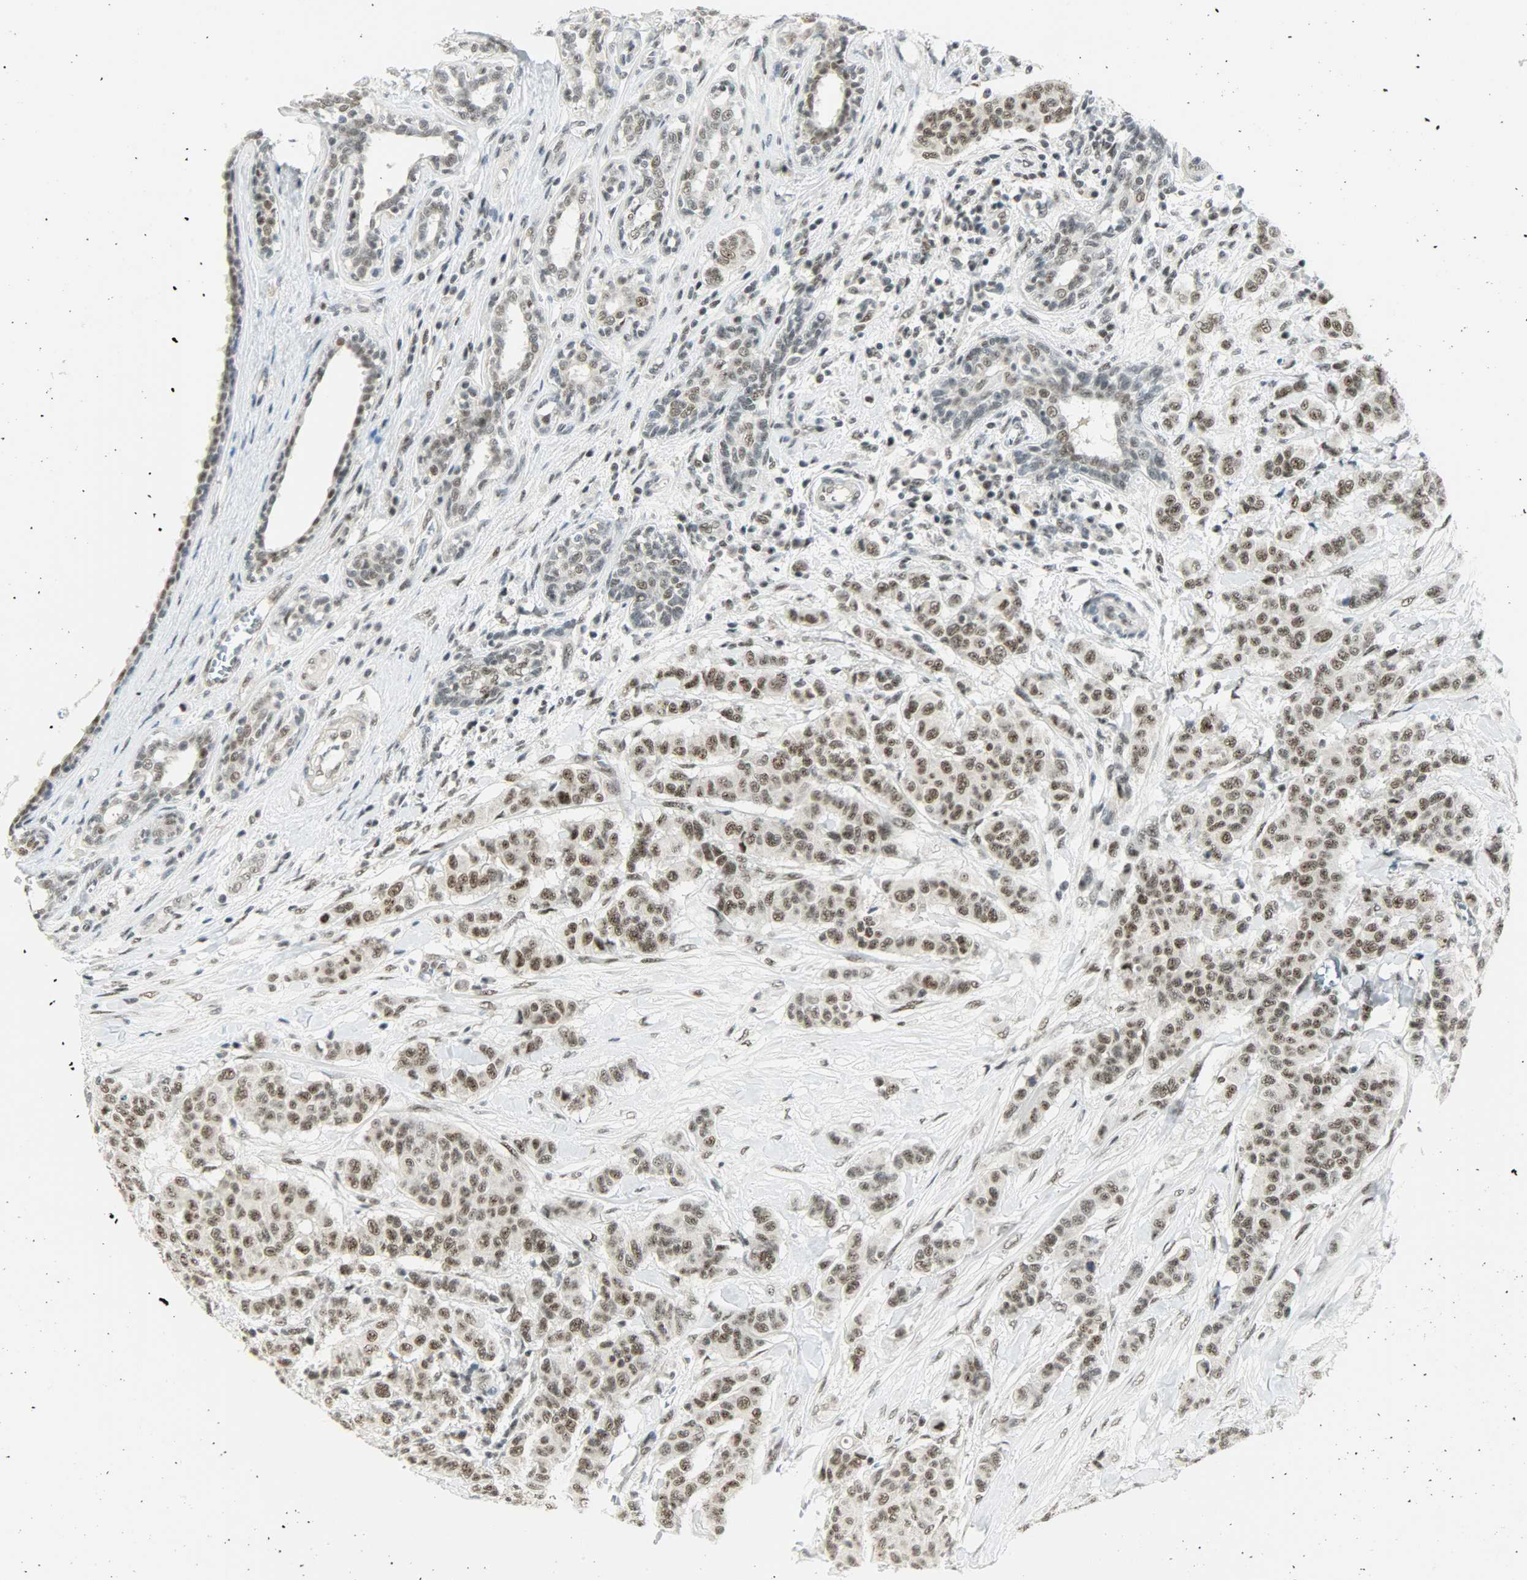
{"staining": {"intensity": "moderate", "quantity": ">75%", "location": "nuclear"}, "tissue": "breast cancer", "cell_type": "Tumor cells", "image_type": "cancer", "snomed": [{"axis": "morphology", "description": "Duct carcinoma"}, {"axis": "topography", "description": "Breast"}], "caption": "Immunohistochemistry (IHC) histopathology image of human breast cancer stained for a protein (brown), which displays medium levels of moderate nuclear positivity in about >75% of tumor cells.", "gene": "SUGP1", "patient": {"sex": "female", "age": 40}}